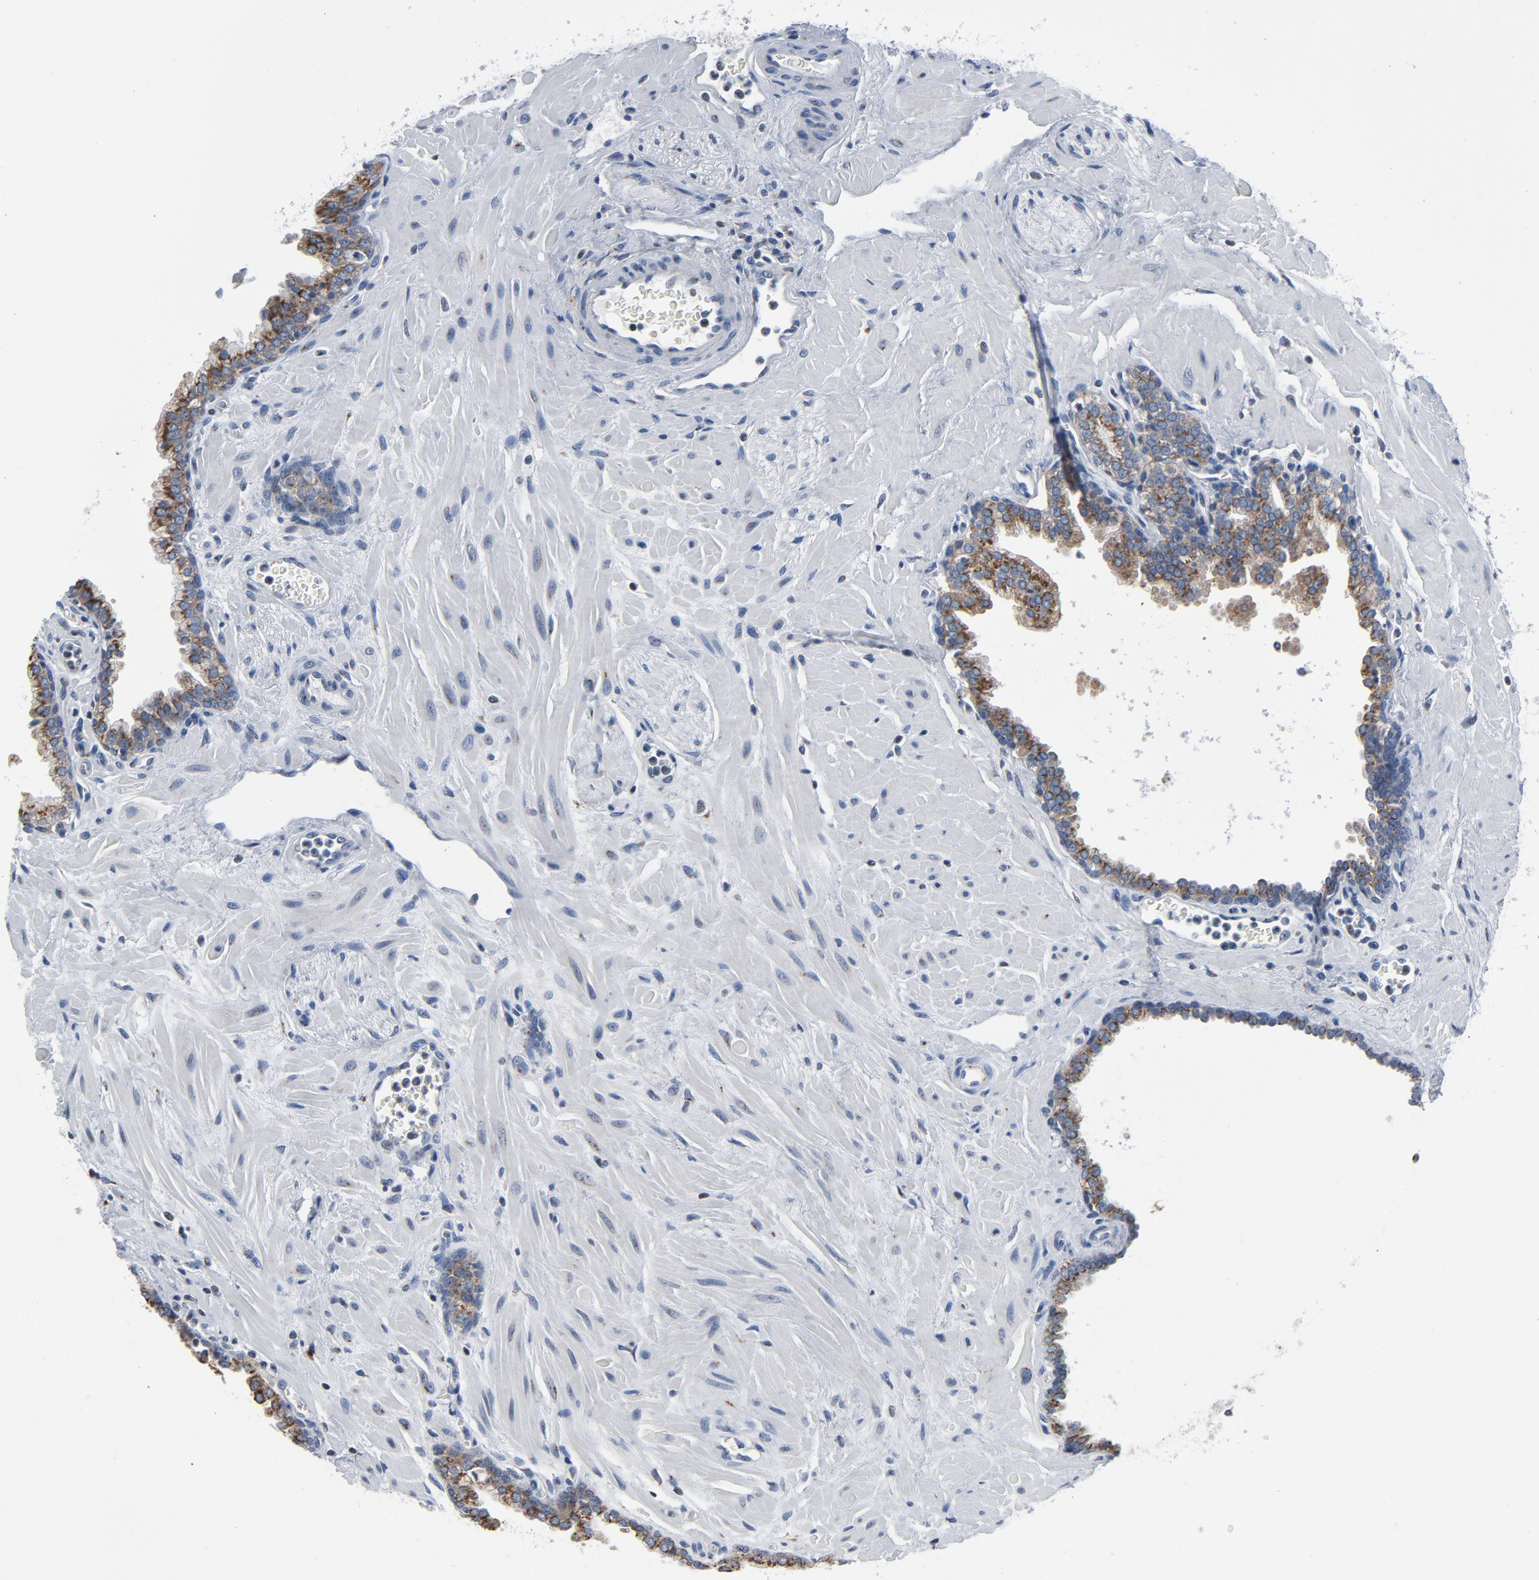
{"staining": {"intensity": "moderate", "quantity": ">75%", "location": "cytoplasmic/membranous"}, "tissue": "prostate", "cell_type": "Glandular cells", "image_type": "normal", "snomed": [{"axis": "morphology", "description": "Normal tissue, NOS"}, {"axis": "topography", "description": "Prostate"}], "caption": "DAB (3,3'-diaminobenzidine) immunohistochemical staining of normal human prostate exhibits moderate cytoplasmic/membranous protein expression in approximately >75% of glandular cells.", "gene": "YIPF6", "patient": {"sex": "male", "age": 60}}